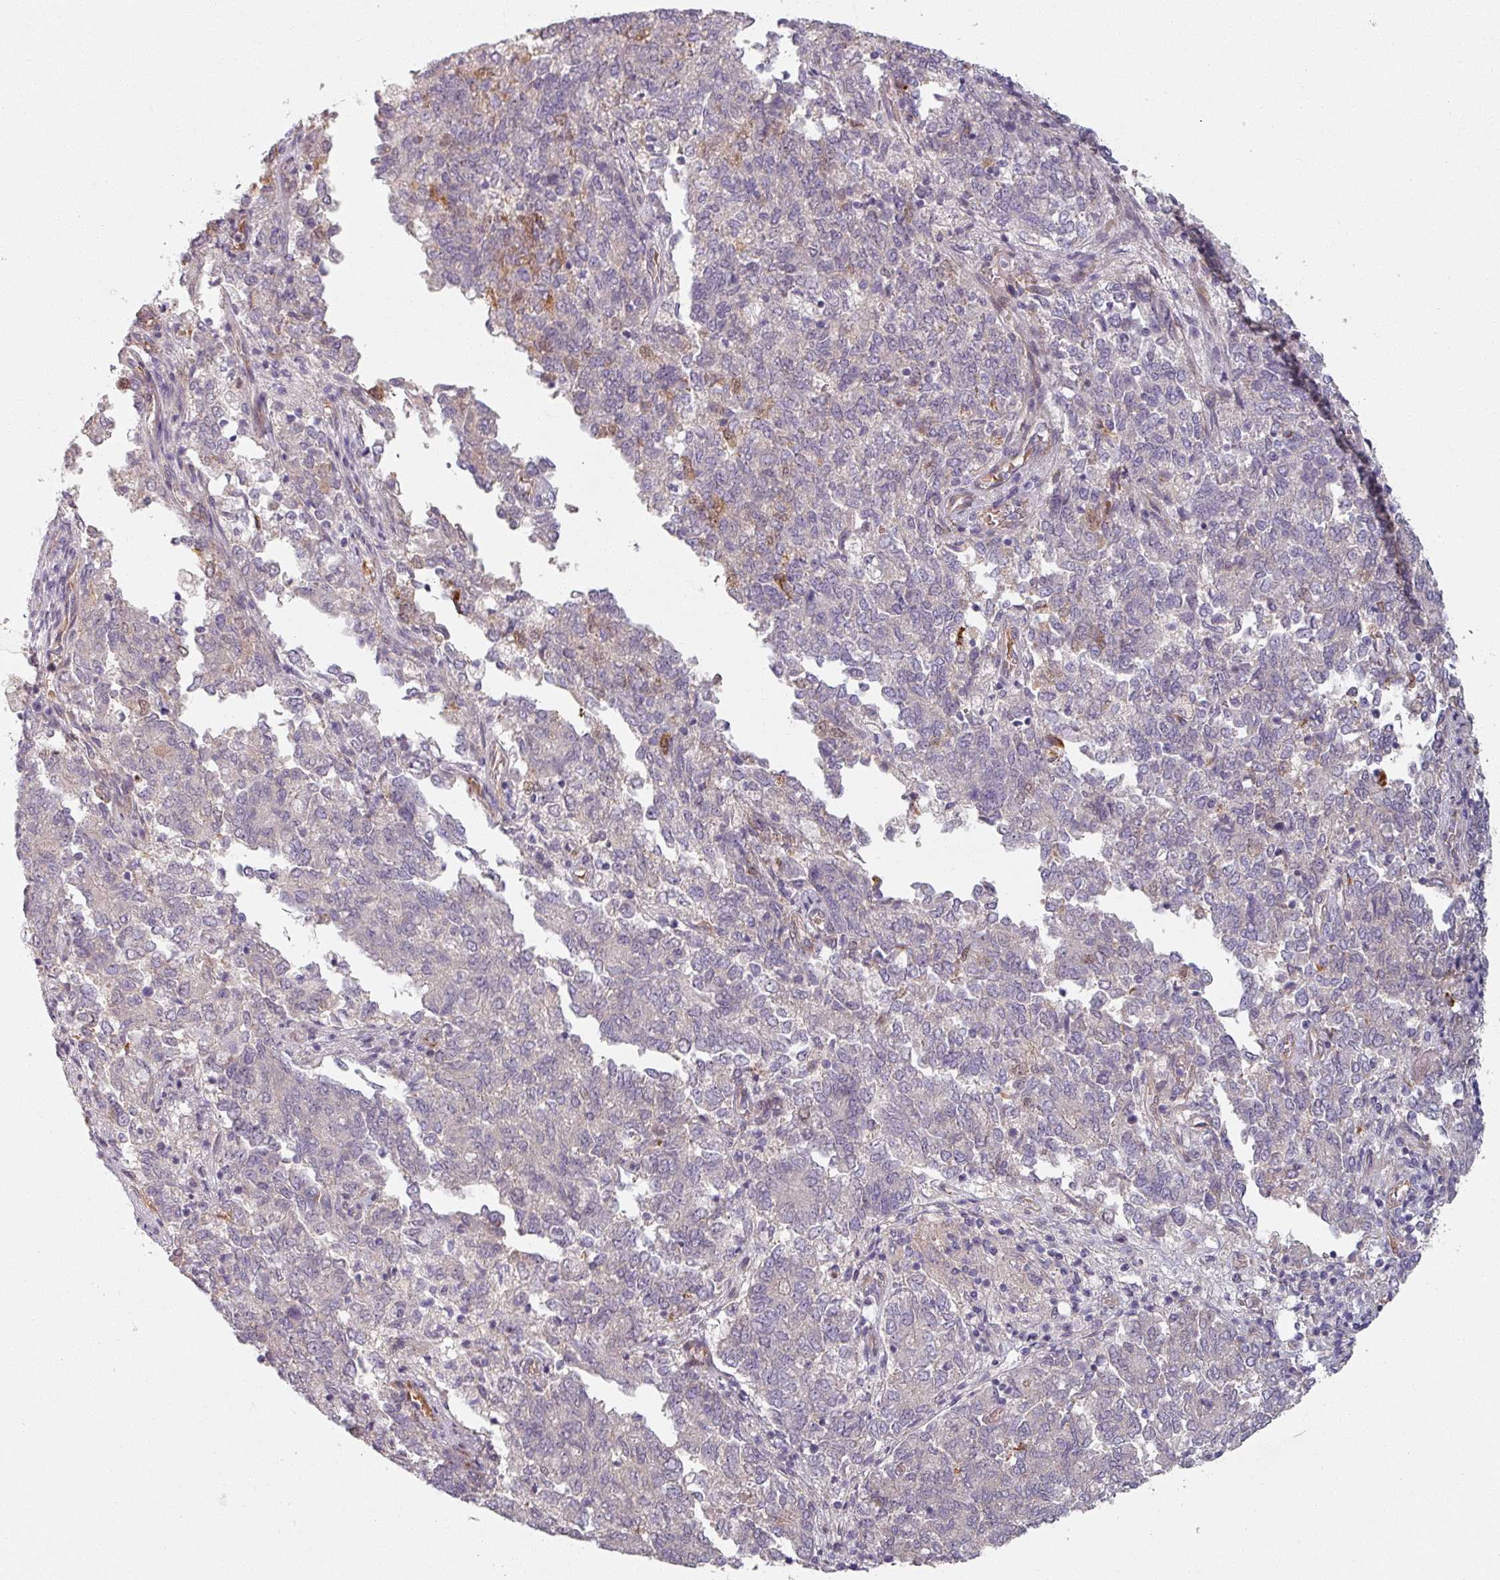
{"staining": {"intensity": "negative", "quantity": "none", "location": "none"}, "tissue": "endometrial cancer", "cell_type": "Tumor cells", "image_type": "cancer", "snomed": [{"axis": "morphology", "description": "Adenocarcinoma, NOS"}, {"axis": "topography", "description": "Endometrium"}], "caption": "Protein analysis of endometrial adenocarcinoma exhibits no significant positivity in tumor cells. (Brightfield microscopy of DAB (3,3'-diaminobenzidine) IHC at high magnification).", "gene": "C4BPB", "patient": {"sex": "female", "age": 80}}